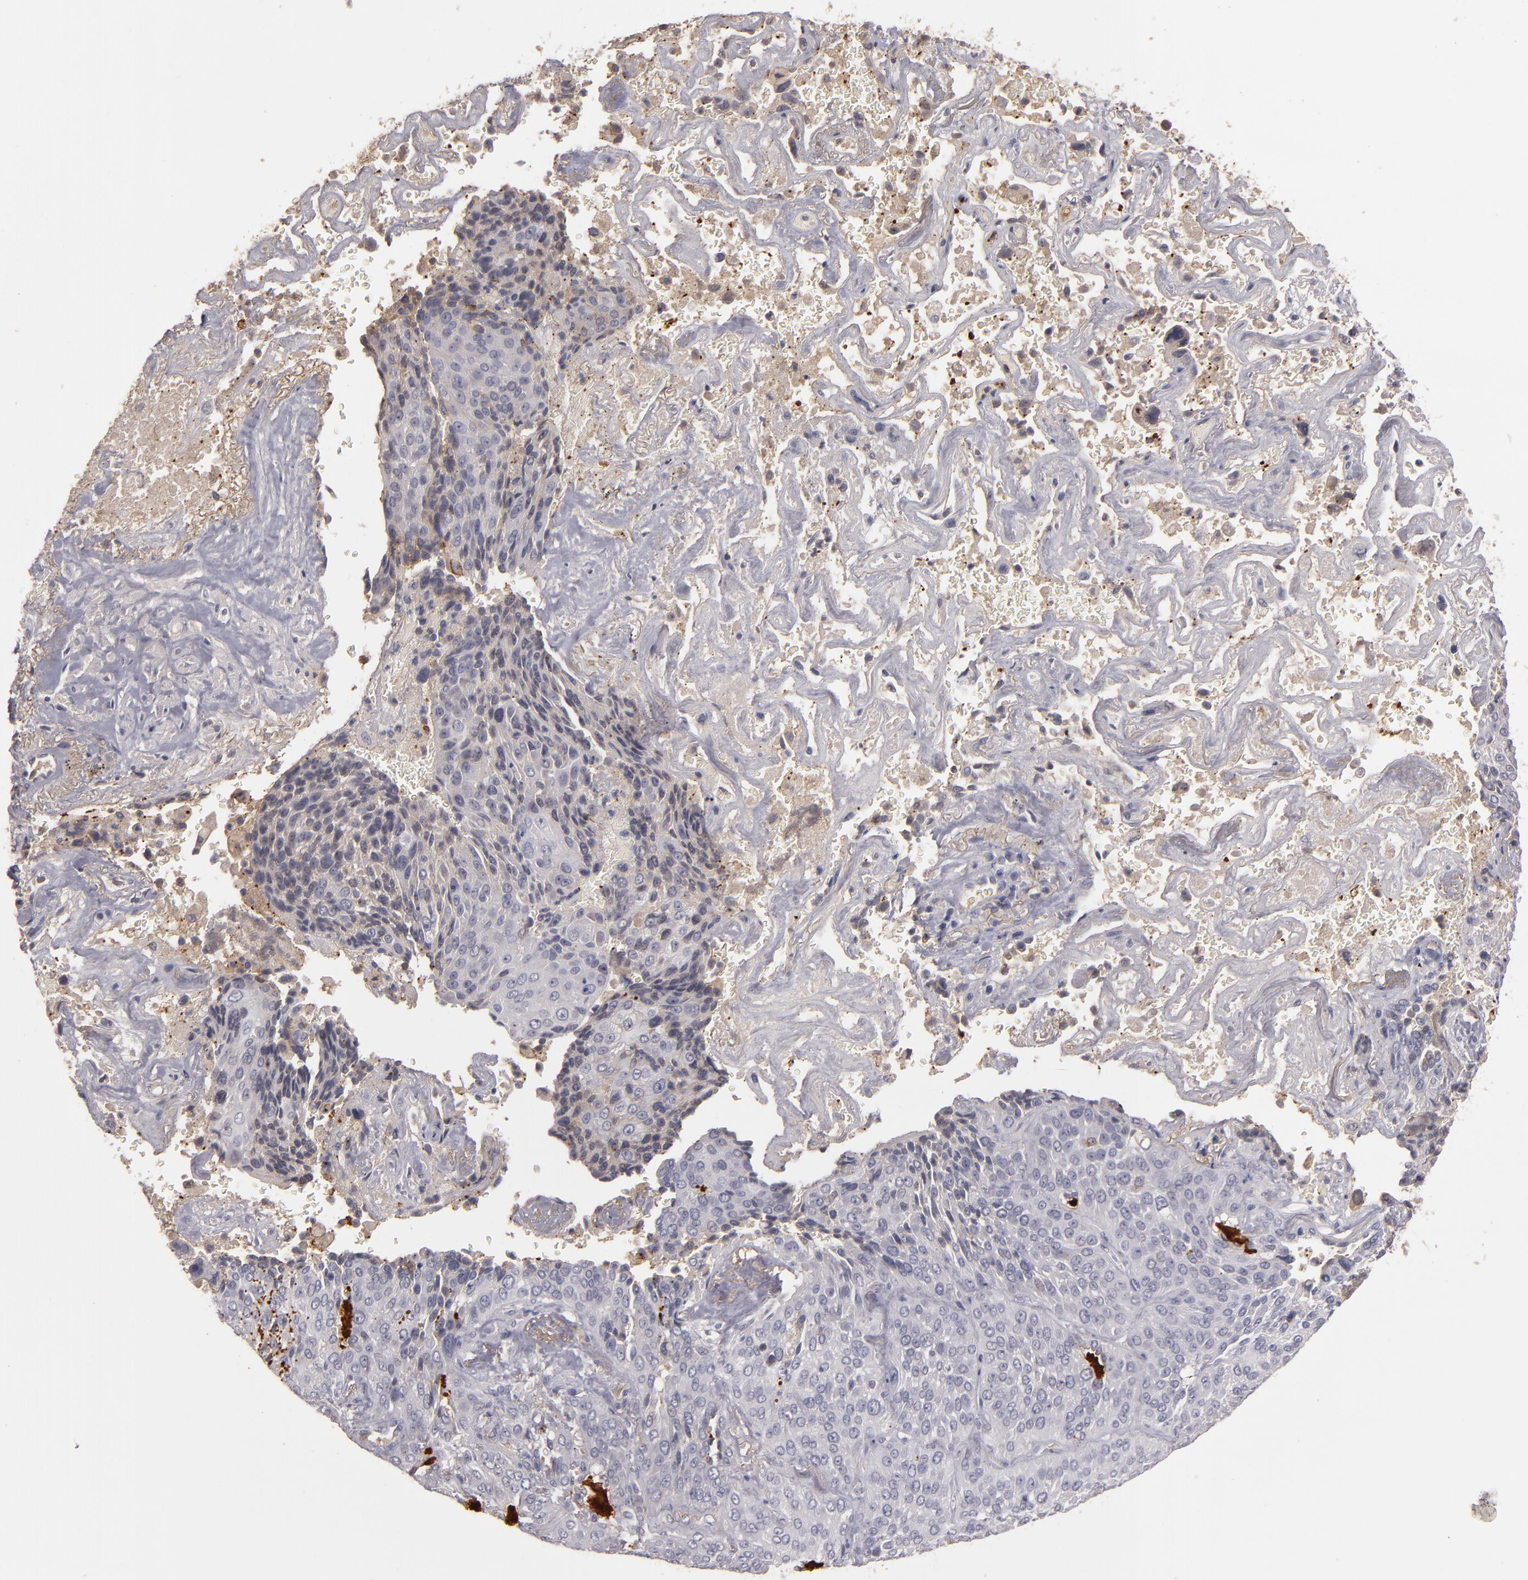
{"staining": {"intensity": "negative", "quantity": "none", "location": "none"}, "tissue": "lung cancer", "cell_type": "Tumor cells", "image_type": "cancer", "snomed": [{"axis": "morphology", "description": "Squamous cell carcinoma, NOS"}, {"axis": "topography", "description": "Lung"}], "caption": "Immunohistochemistry image of human squamous cell carcinoma (lung) stained for a protein (brown), which displays no positivity in tumor cells. (DAB (3,3'-diaminobenzidine) immunohistochemistry (IHC), high magnification).", "gene": "MBL2", "patient": {"sex": "male", "age": 54}}